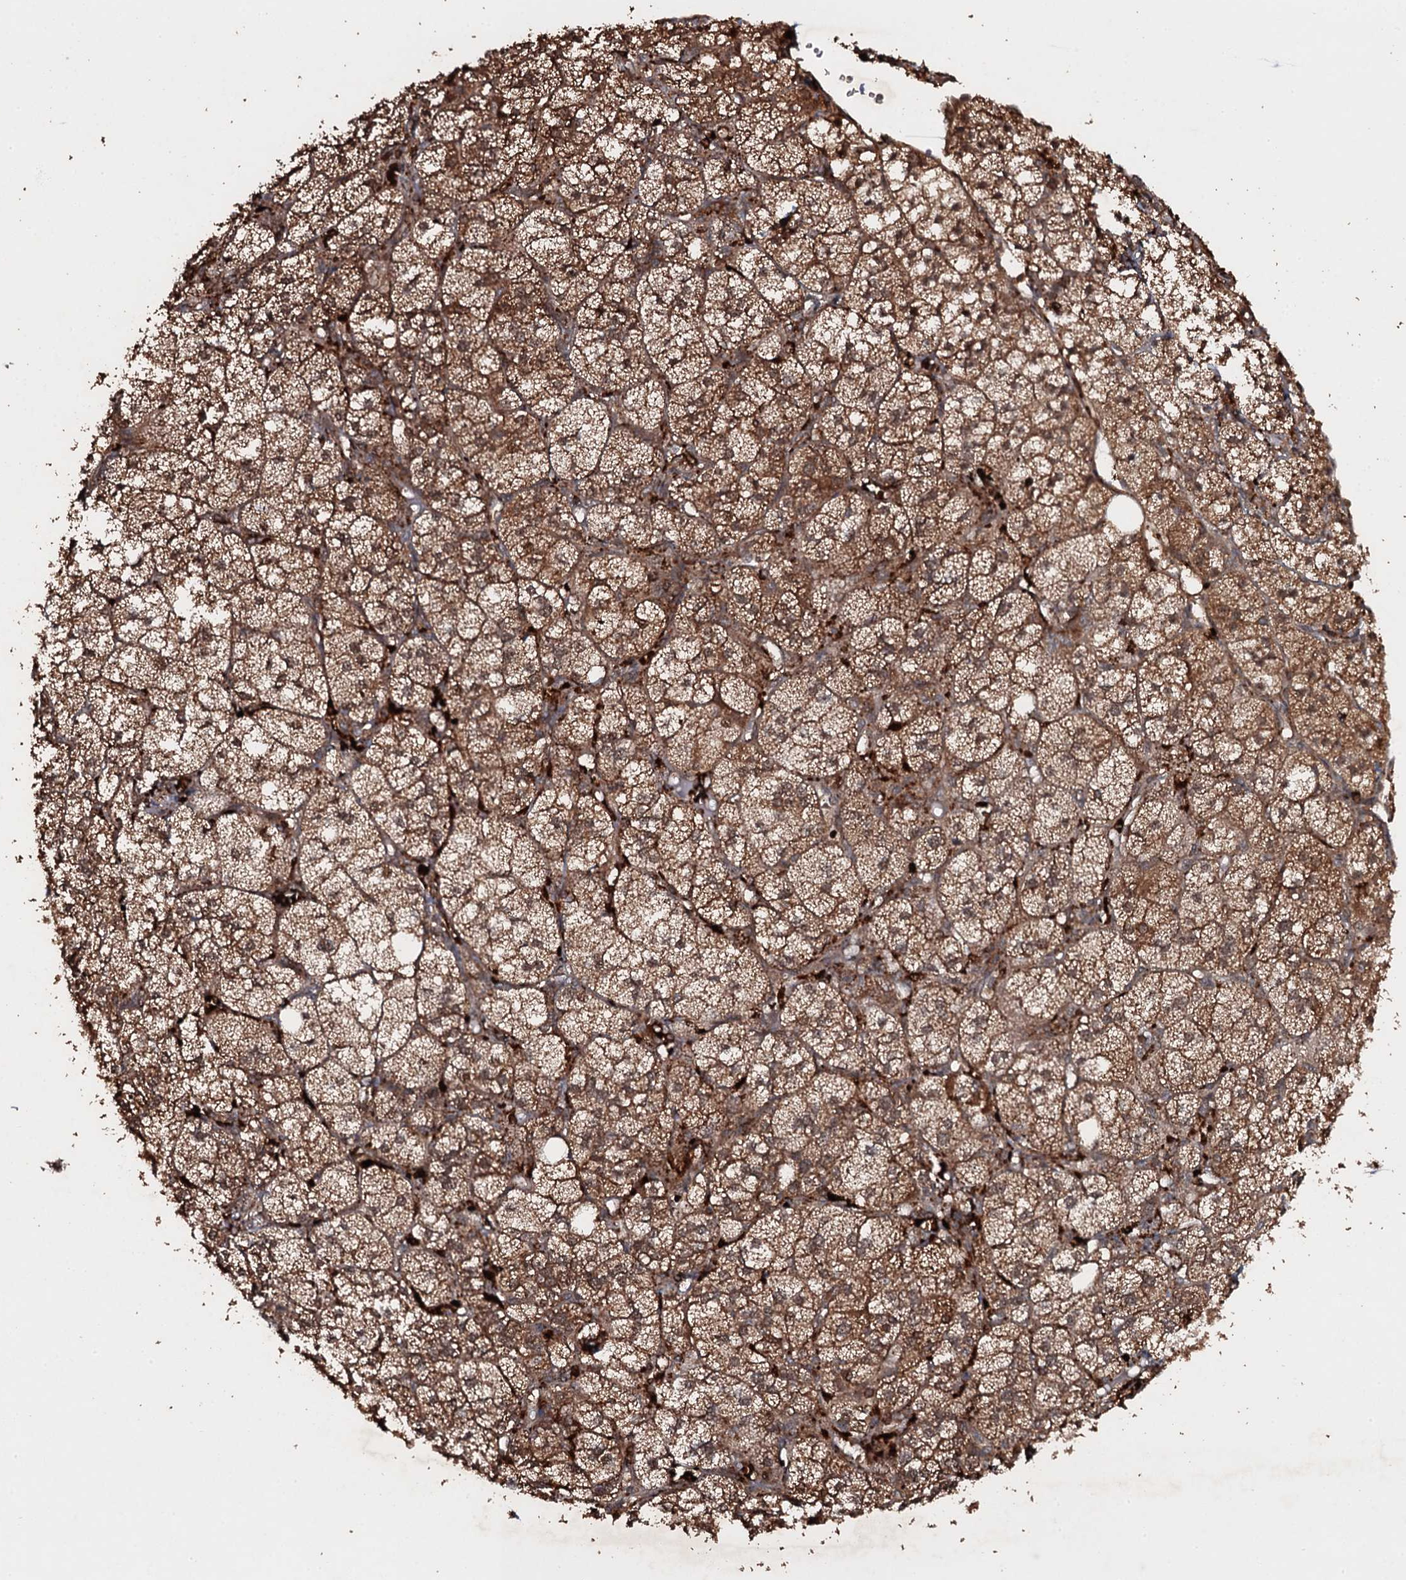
{"staining": {"intensity": "strong", "quantity": ">75%", "location": "cytoplasmic/membranous"}, "tissue": "adrenal gland", "cell_type": "Glandular cells", "image_type": "normal", "snomed": [{"axis": "morphology", "description": "Normal tissue, NOS"}, {"axis": "topography", "description": "Adrenal gland"}], "caption": "A high amount of strong cytoplasmic/membranous staining is present in approximately >75% of glandular cells in normal adrenal gland.", "gene": "ADGRG3", "patient": {"sex": "female", "age": 61}}